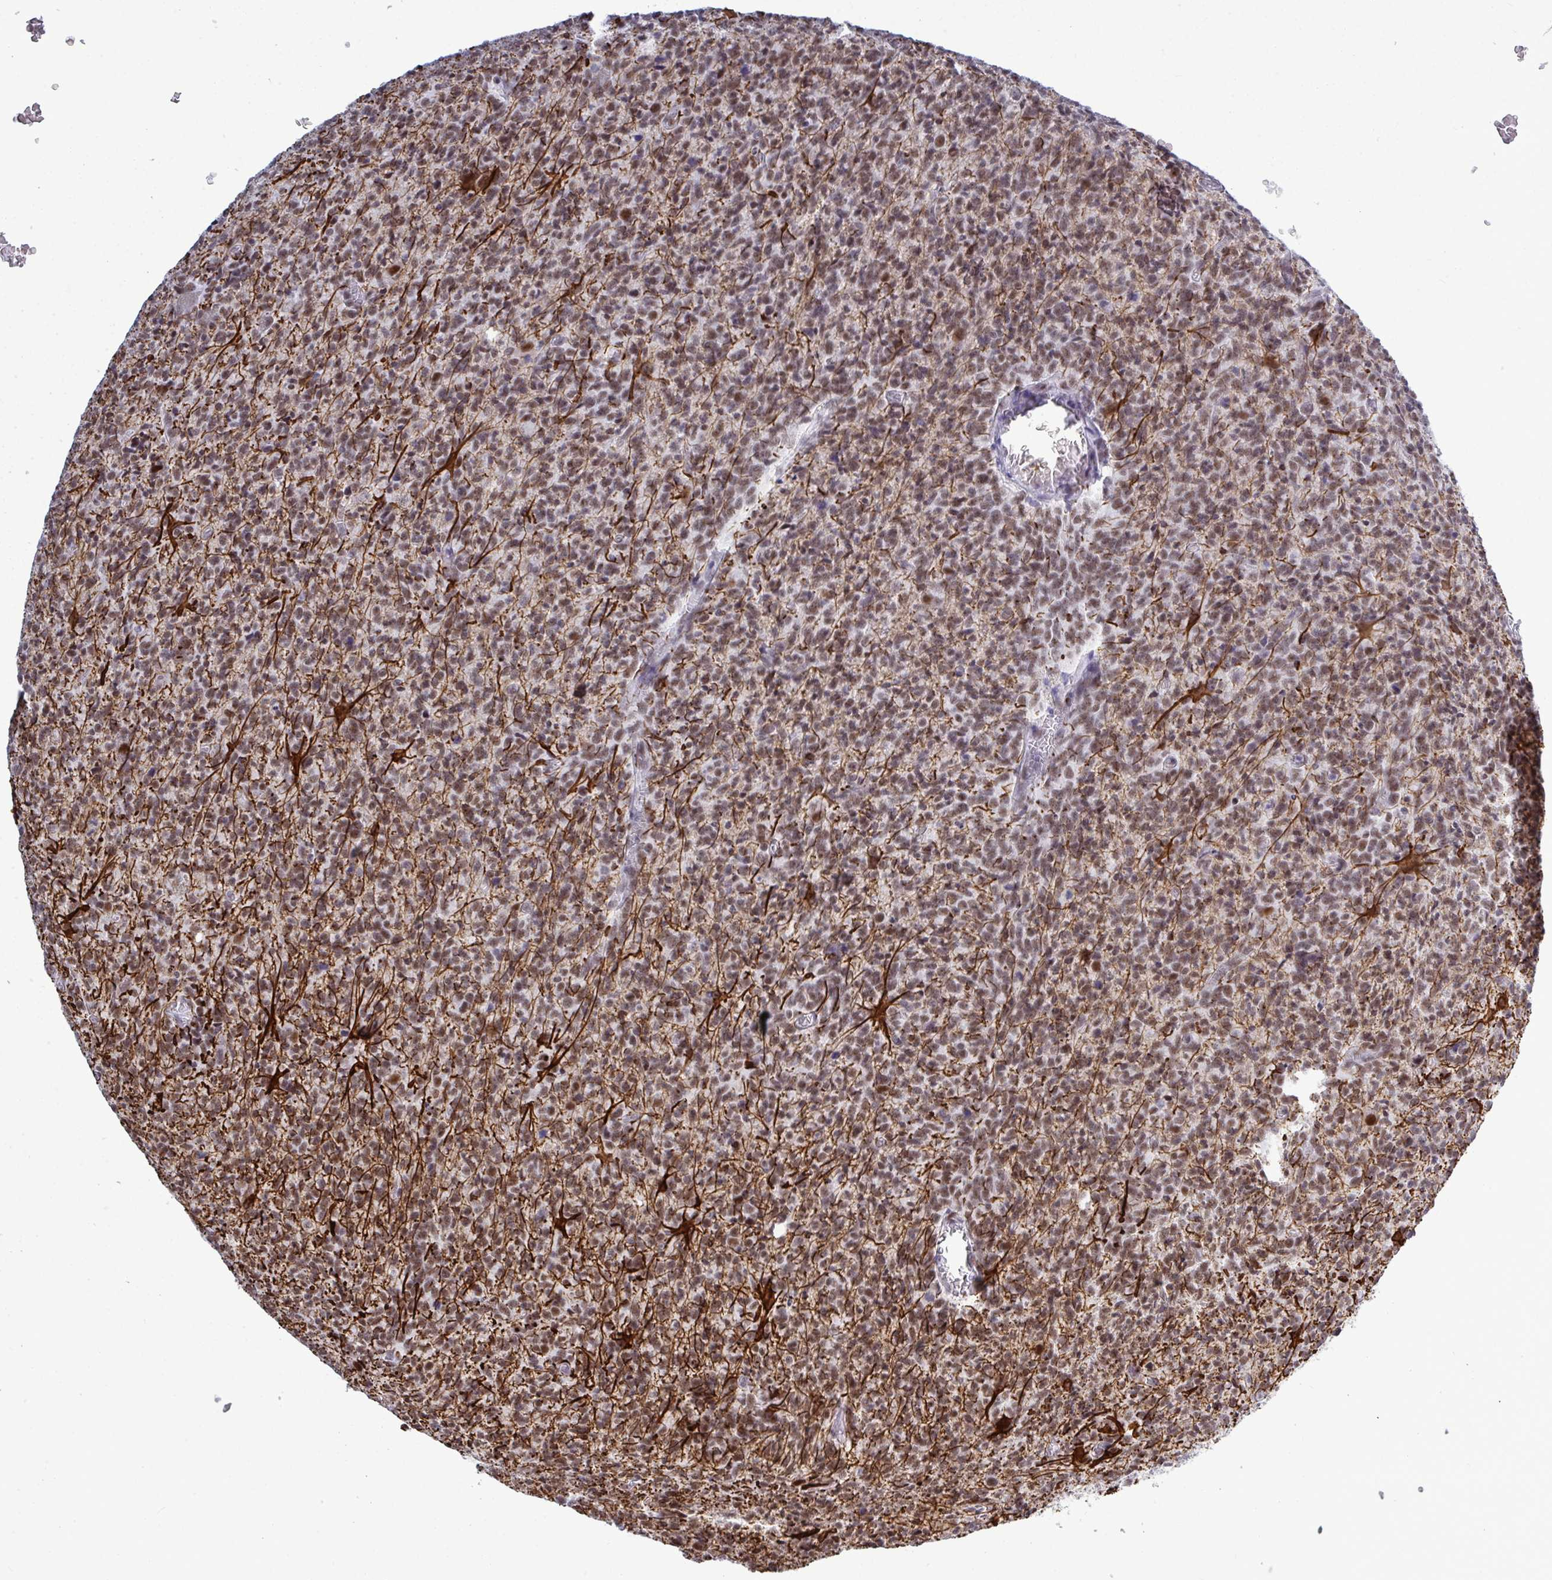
{"staining": {"intensity": "moderate", "quantity": "25%-75%", "location": "cytoplasmic/membranous,nuclear"}, "tissue": "glioma", "cell_type": "Tumor cells", "image_type": "cancer", "snomed": [{"axis": "morphology", "description": "Glioma, malignant, High grade"}, {"axis": "topography", "description": "Brain"}], "caption": "Immunohistochemical staining of glioma demonstrates moderate cytoplasmic/membranous and nuclear protein expression in about 25%-75% of tumor cells.", "gene": "PPP1R10", "patient": {"sex": "male", "age": 76}}